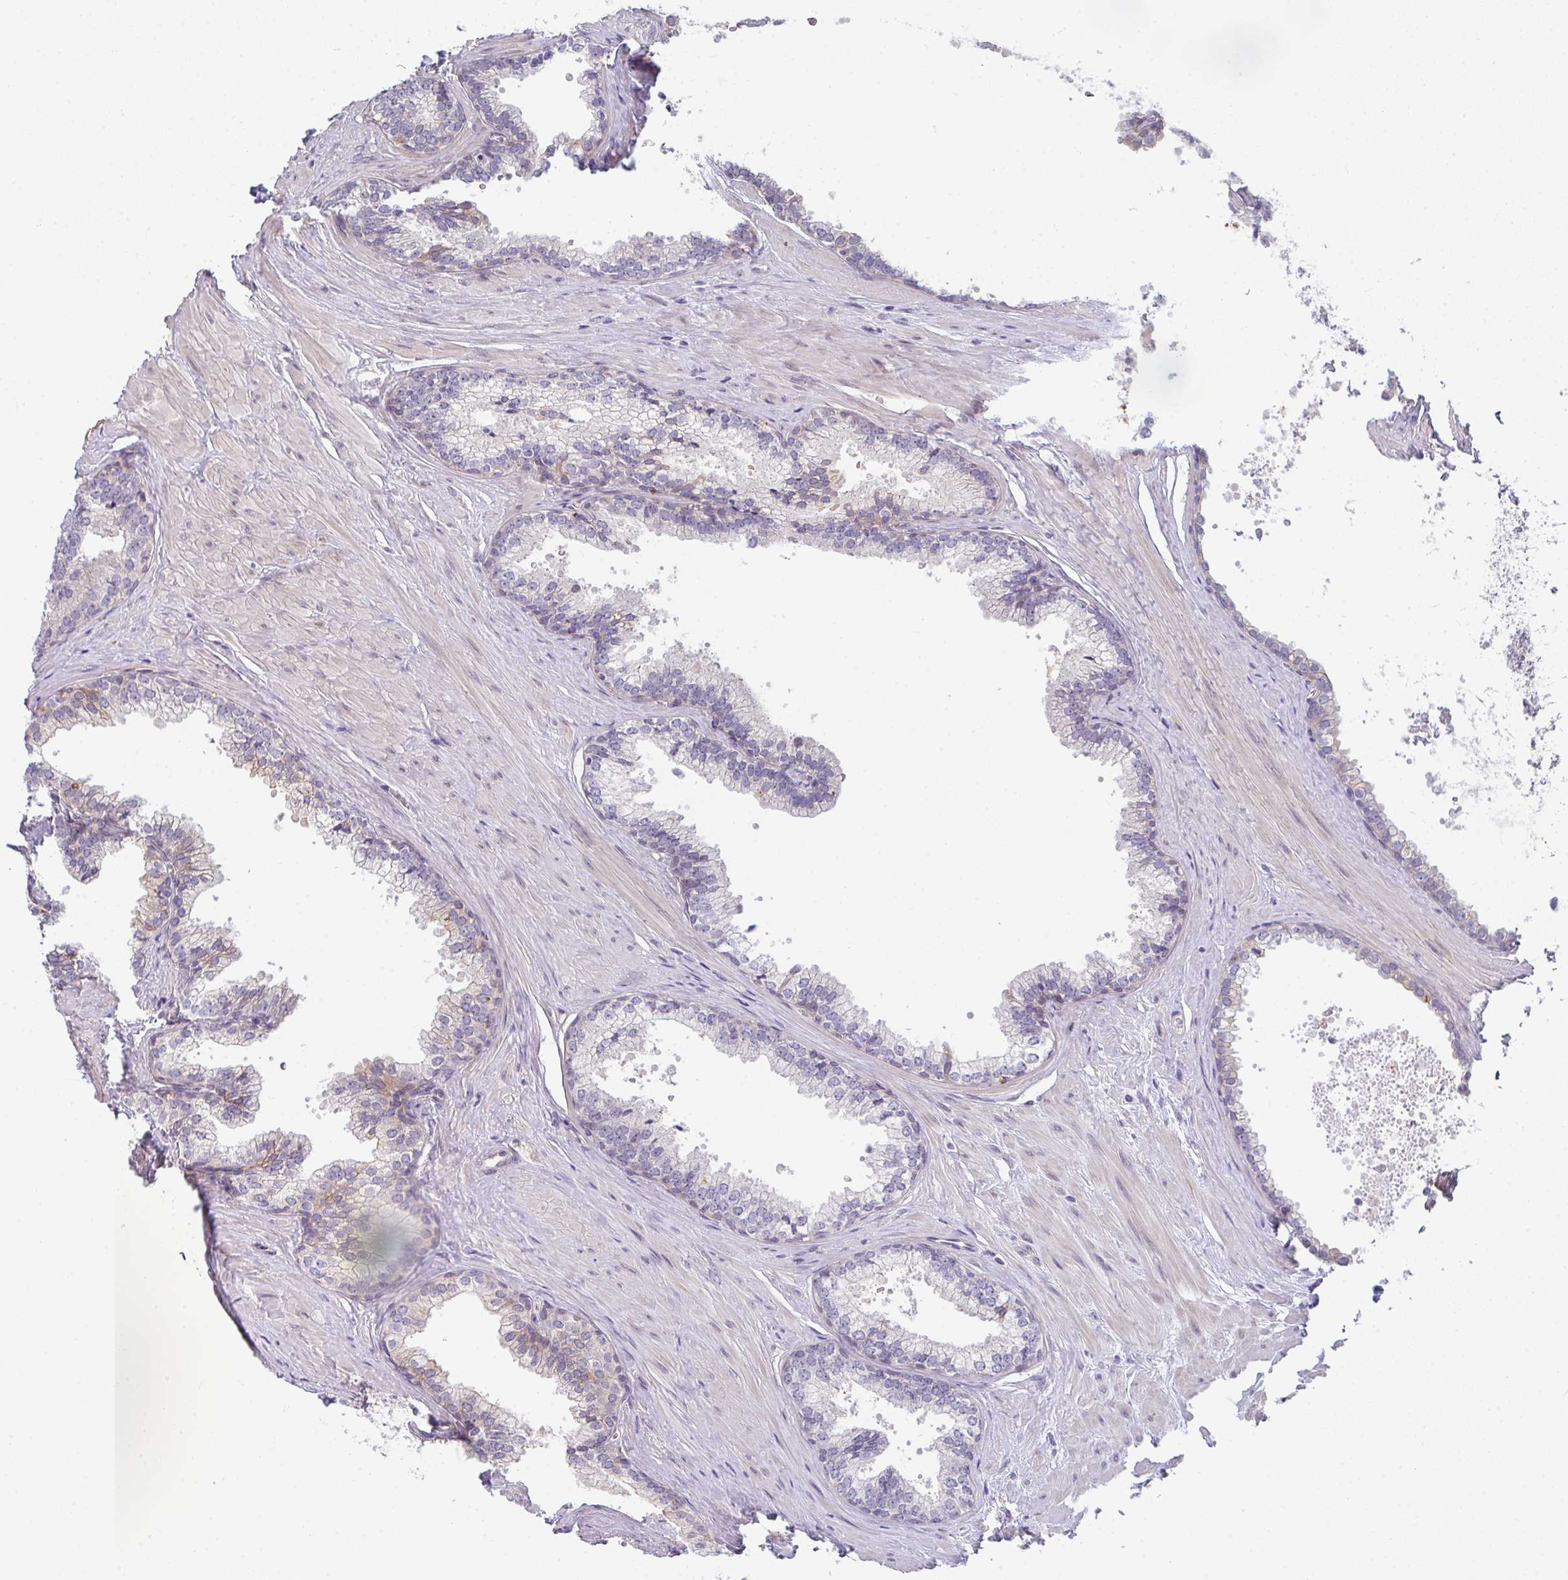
{"staining": {"intensity": "weak", "quantity": "<25%", "location": "cytoplasmic/membranous"}, "tissue": "prostate", "cell_type": "Glandular cells", "image_type": "normal", "snomed": [{"axis": "morphology", "description": "Normal tissue, NOS"}, {"axis": "topography", "description": "Prostate"}, {"axis": "topography", "description": "Peripheral nerve tissue"}], "caption": "Immunohistochemistry (IHC) image of normal prostate stained for a protein (brown), which reveals no expression in glandular cells.", "gene": "TNFRSF10A", "patient": {"sex": "male", "age": 55}}